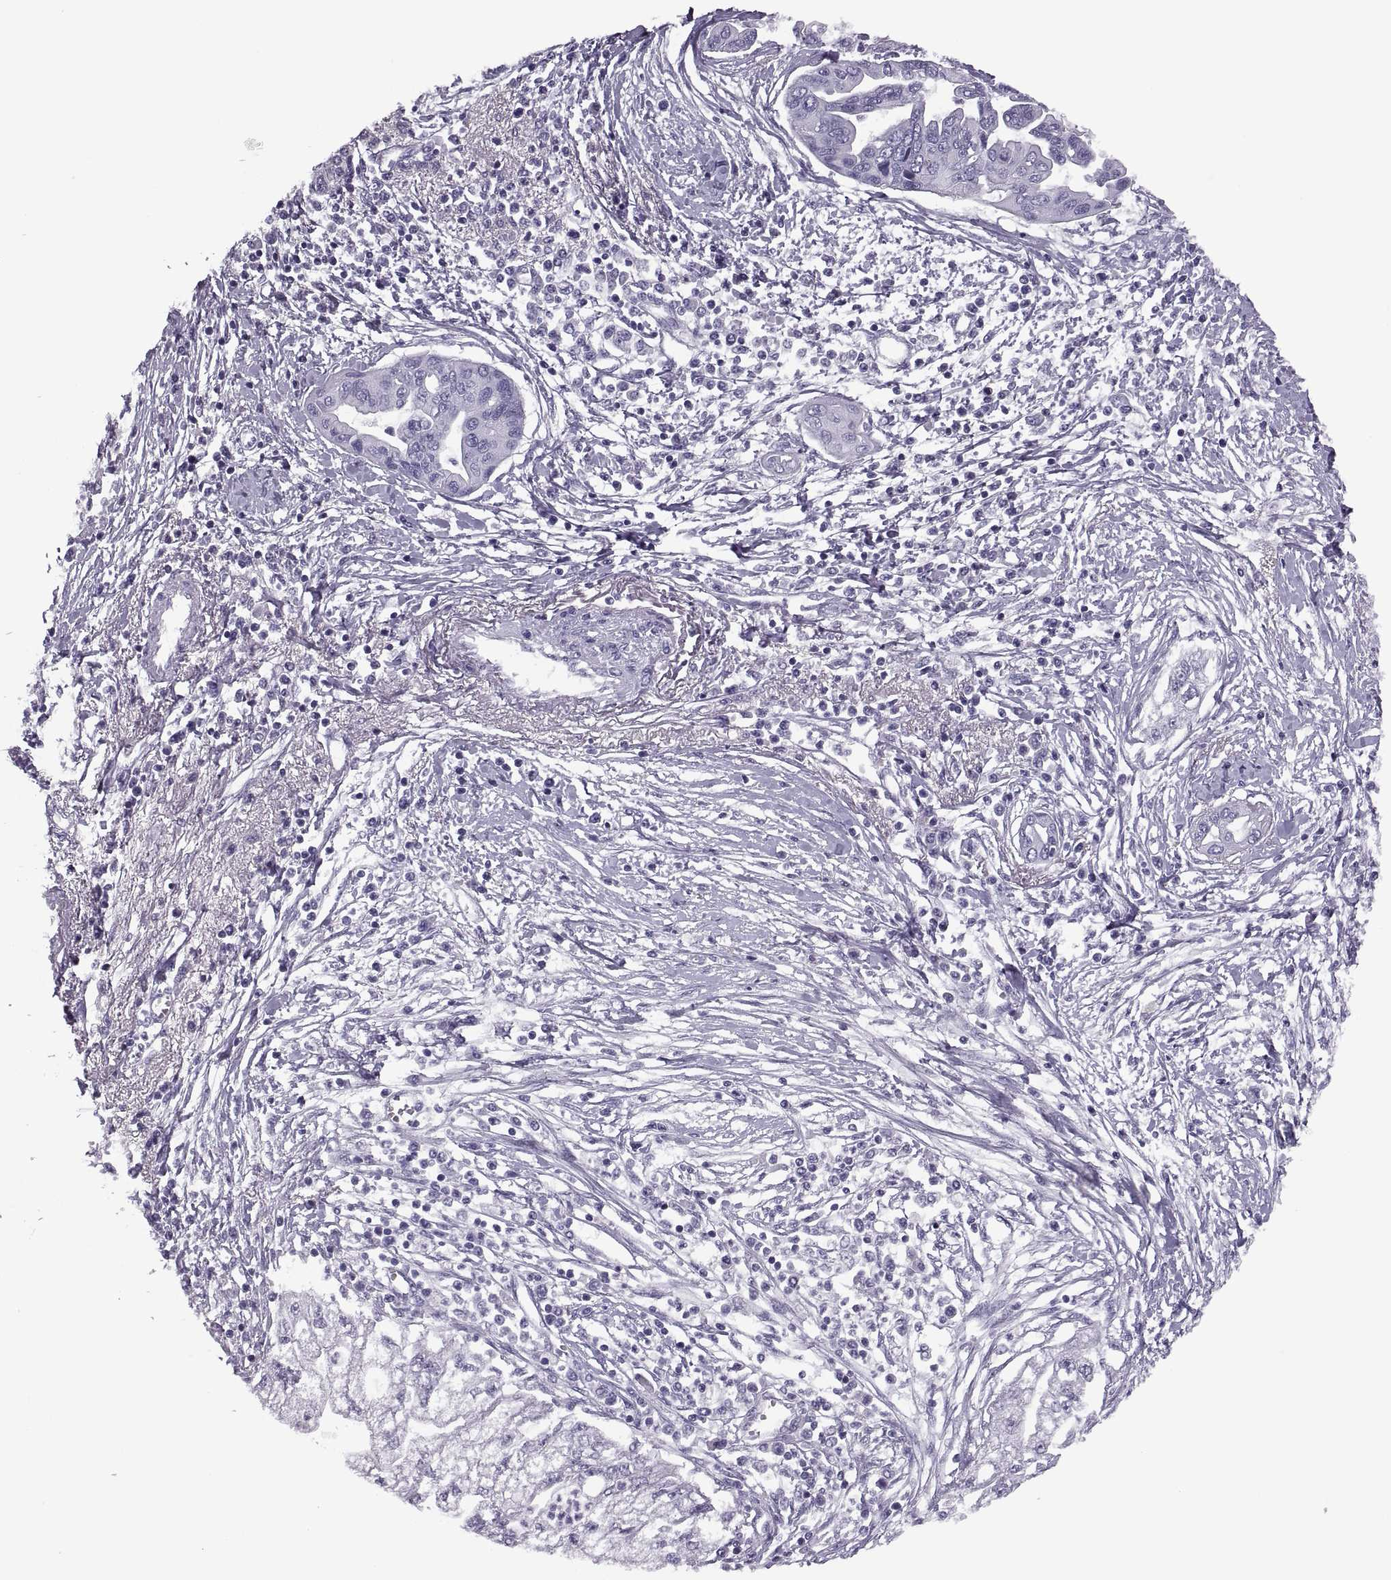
{"staining": {"intensity": "negative", "quantity": "none", "location": "none"}, "tissue": "pancreatic cancer", "cell_type": "Tumor cells", "image_type": "cancer", "snomed": [{"axis": "morphology", "description": "Adenocarcinoma, NOS"}, {"axis": "topography", "description": "Pancreas"}], "caption": "This is a photomicrograph of immunohistochemistry staining of pancreatic cancer, which shows no positivity in tumor cells.", "gene": "SYNGR4", "patient": {"sex": "male", "age": 70}}